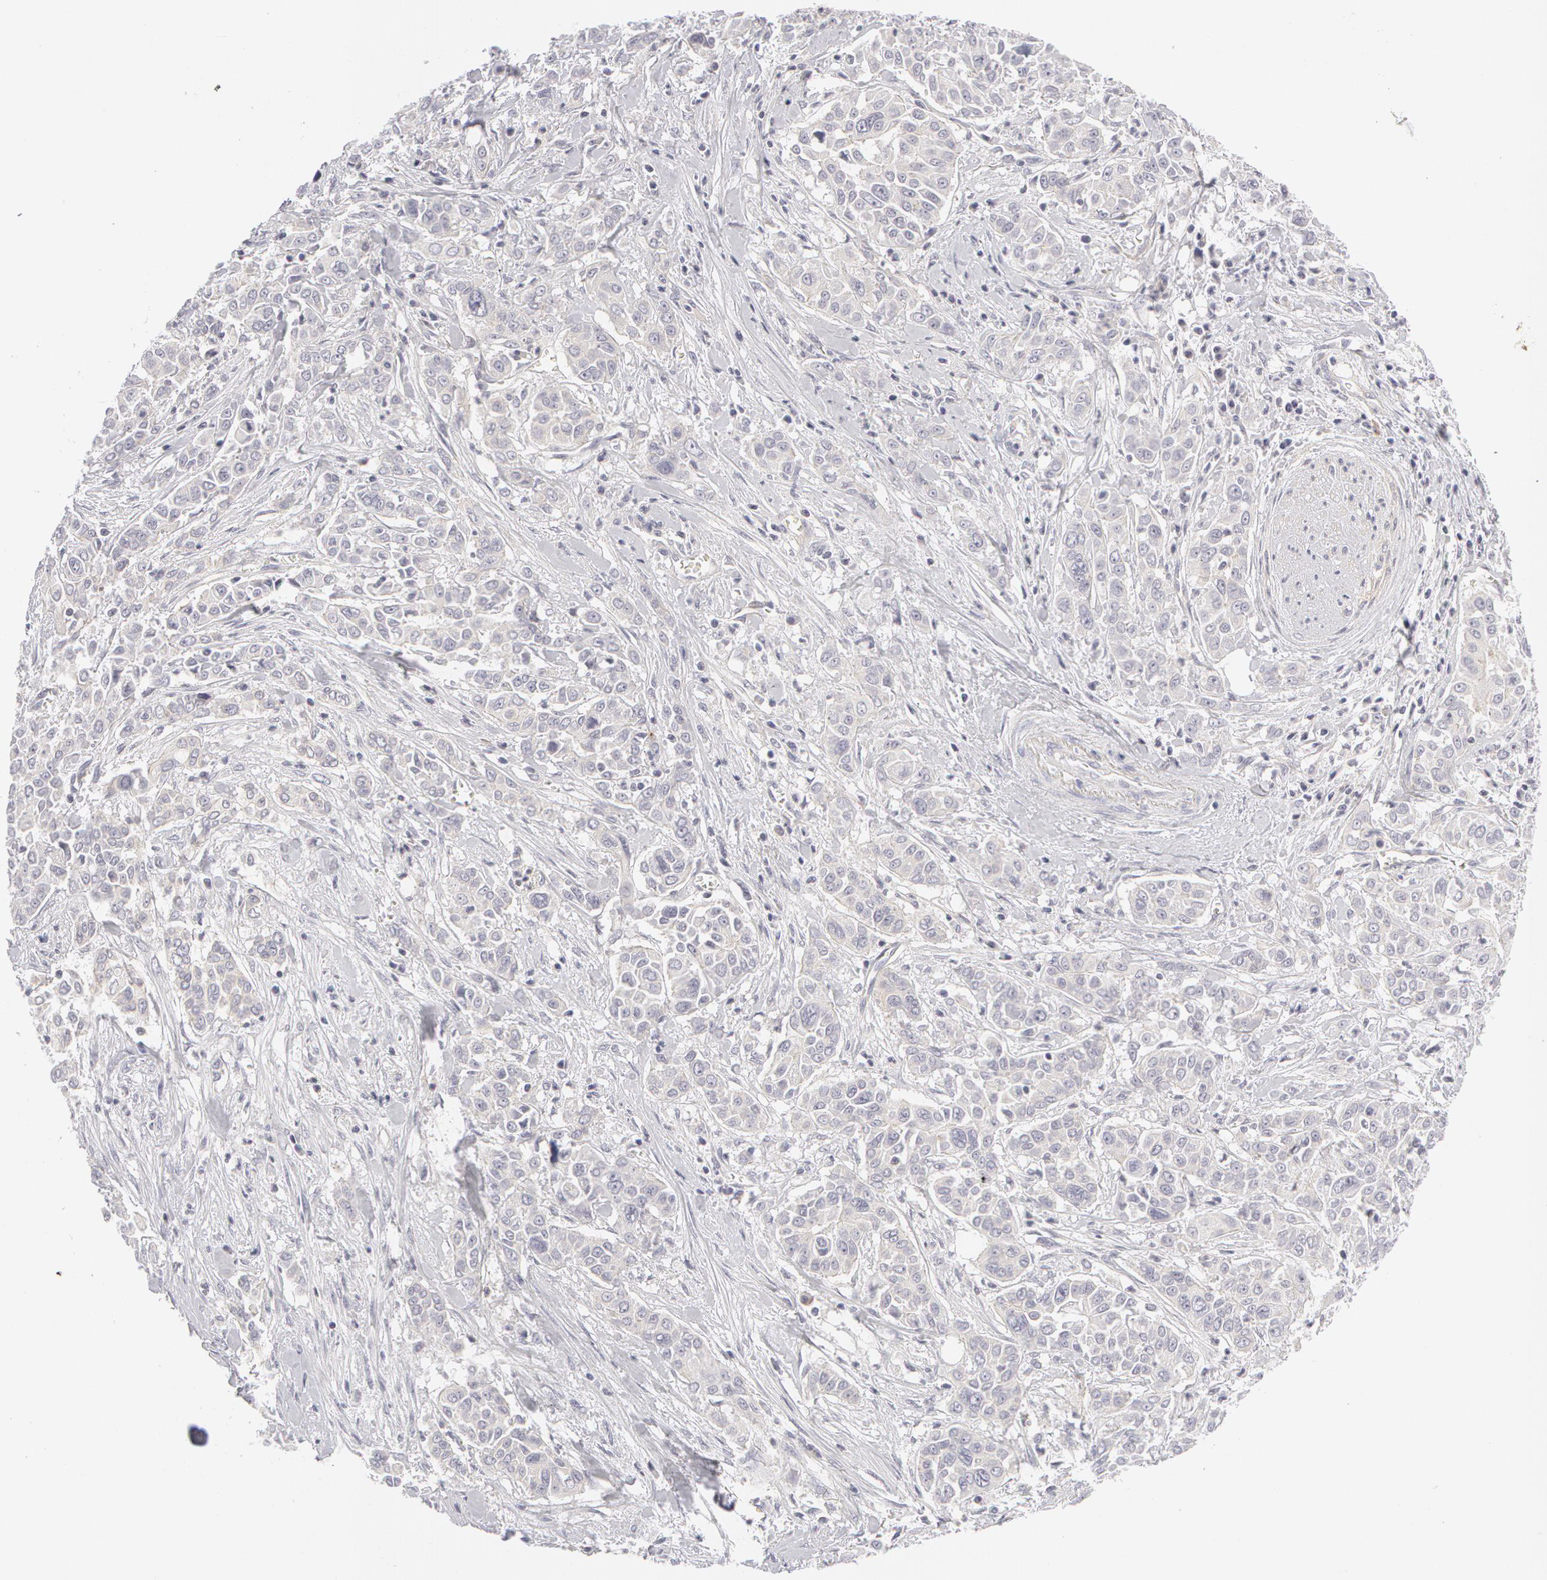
{"staining": {"intensity": "weak", "quantity": "<25%", "location": "cytoplasmic/membranous"}, "tissue": "pancreatic cancer", "cell_type": "Tumor cells", "image_type": "cancer", "snomed": [{"axis": "morphology", "description": "Adenocarcinoma, NOS"}, {"axis": "topography", "description": "Pancreas"}], "caption": "The immunohistochemistry (IHC) image has no significant staining in tumor cells of pancreatic cancer tissue. (Stains: DAB (3,3'-diaminobenzidine) immunohistochemistry with hematoxylin counter stain, Microscopy: brightfield microscopy at high magnification).", "gene": "ABCB1", "patient": {"sex": "female", "age": 52}}